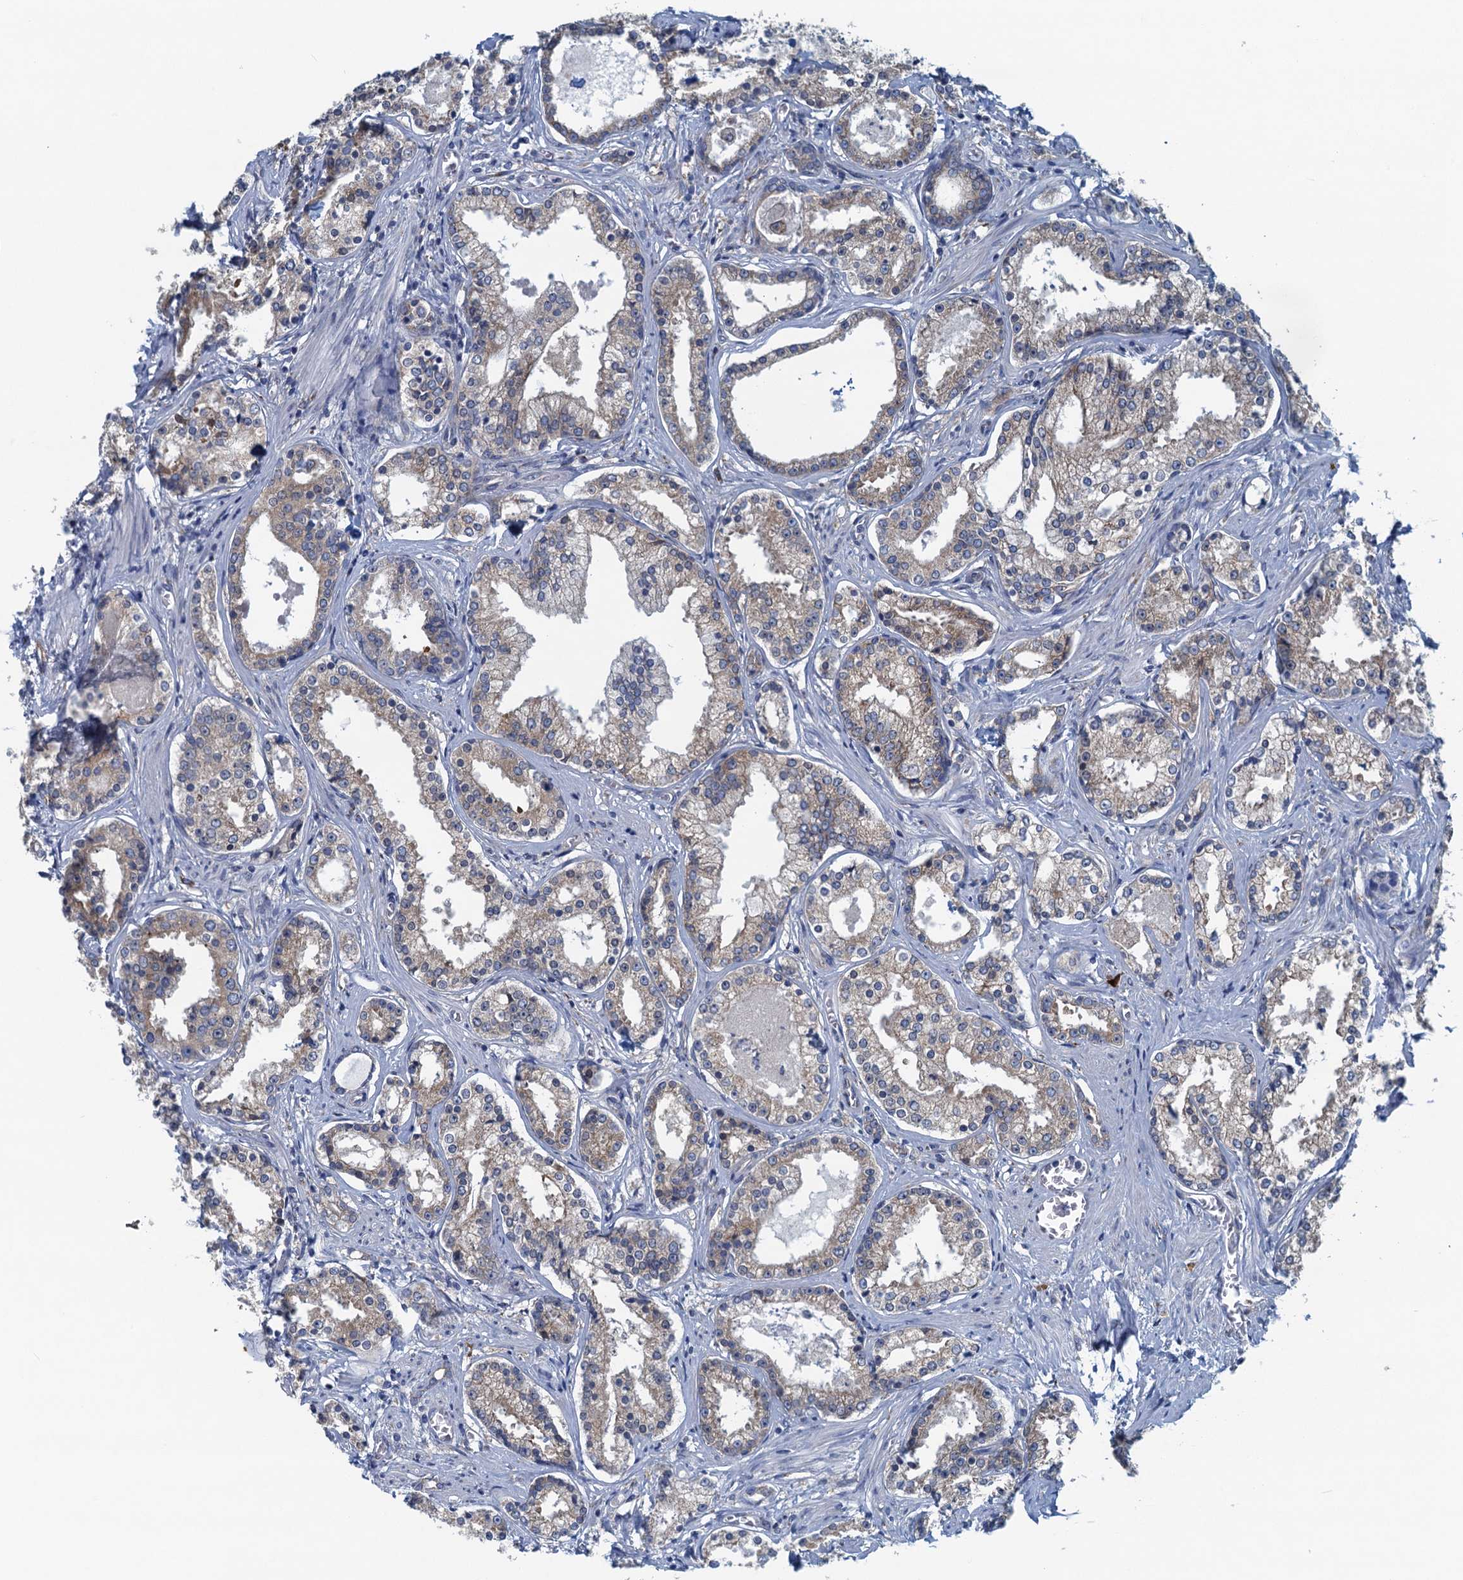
{"staining": {"intensity": "weak", "quantity": ">75%", "location": "cytoplasmic/membranous"}, "tissue": "prostate cancer", "cell_type": "Tumor cells", "image_type": "cancer", "snomed": [{"axis": "morphology", "description": "Adenocarcinoma, High grade"}, {"axis": "topography", "description": "Prostate"}], "caption": "Immunohistochemical staining of human prostate cancer reveals weak cytoplasmic/membranous protein expression in approximately >75% of tumor cells.", "gene": "MYDGF", "patient": {"sex": "male", "age": 58}}